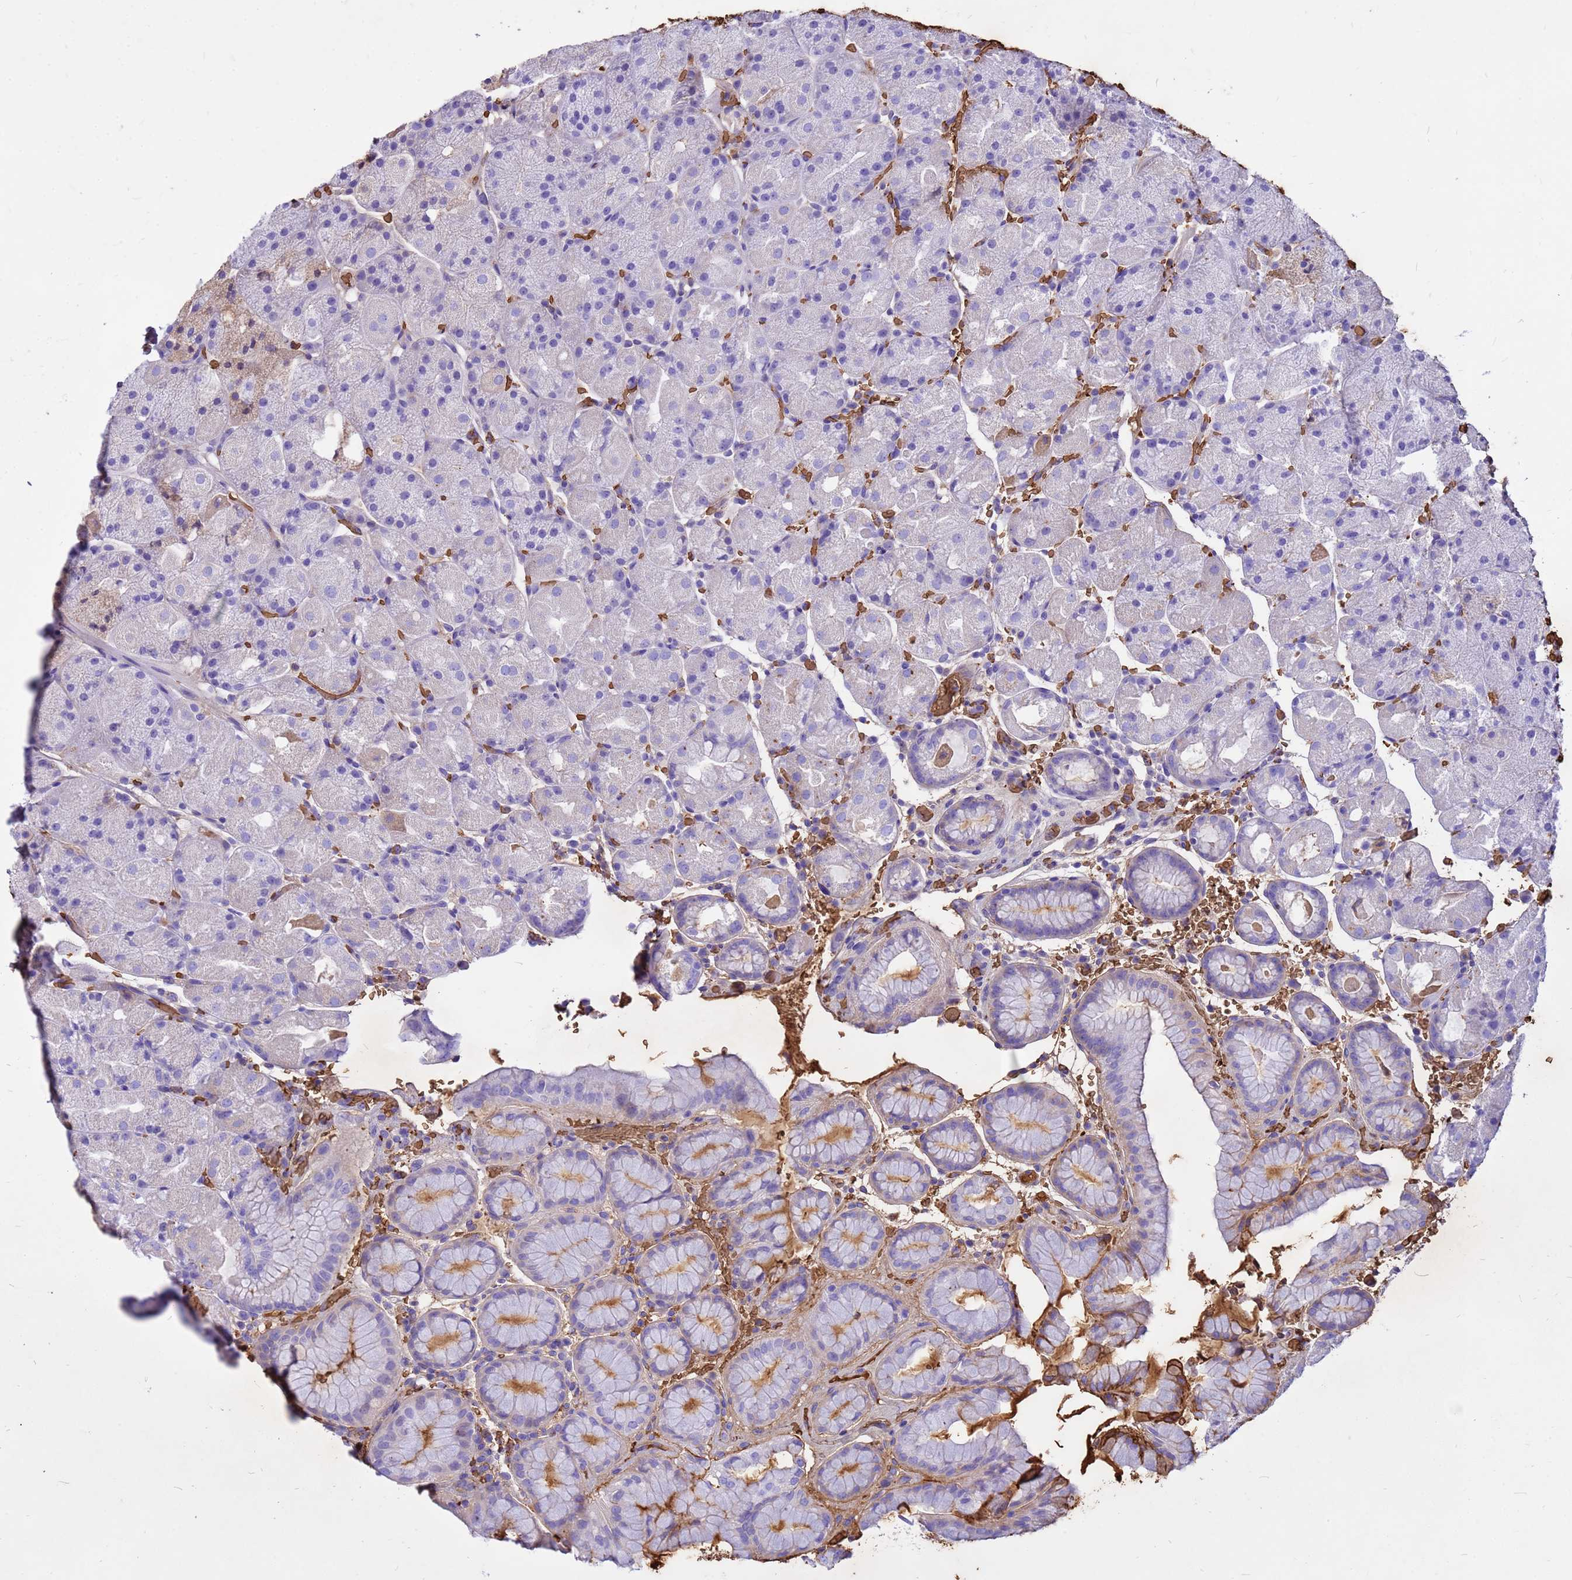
{"staining": {"intensity": "negative", "quantity": "none", "location": "none"}, "tissue": "stomach", "cell_type": "Glandular cells", "image_type": "normal", "snomed": [{"axis": "morphology", "description": "Normal tissue, NOS"}, {"axis": "topography", "description": "Stomach, upper"}, {"axis": "topography", "description": "Stomach, lower"}], "caption": "Immunohistochemical staining of benign stomach reveals no significant positivity in glandular cells. Nuclei are stained in blue.", "gene": "HBA1", "patient": {"sex": "male", "age": 67}}